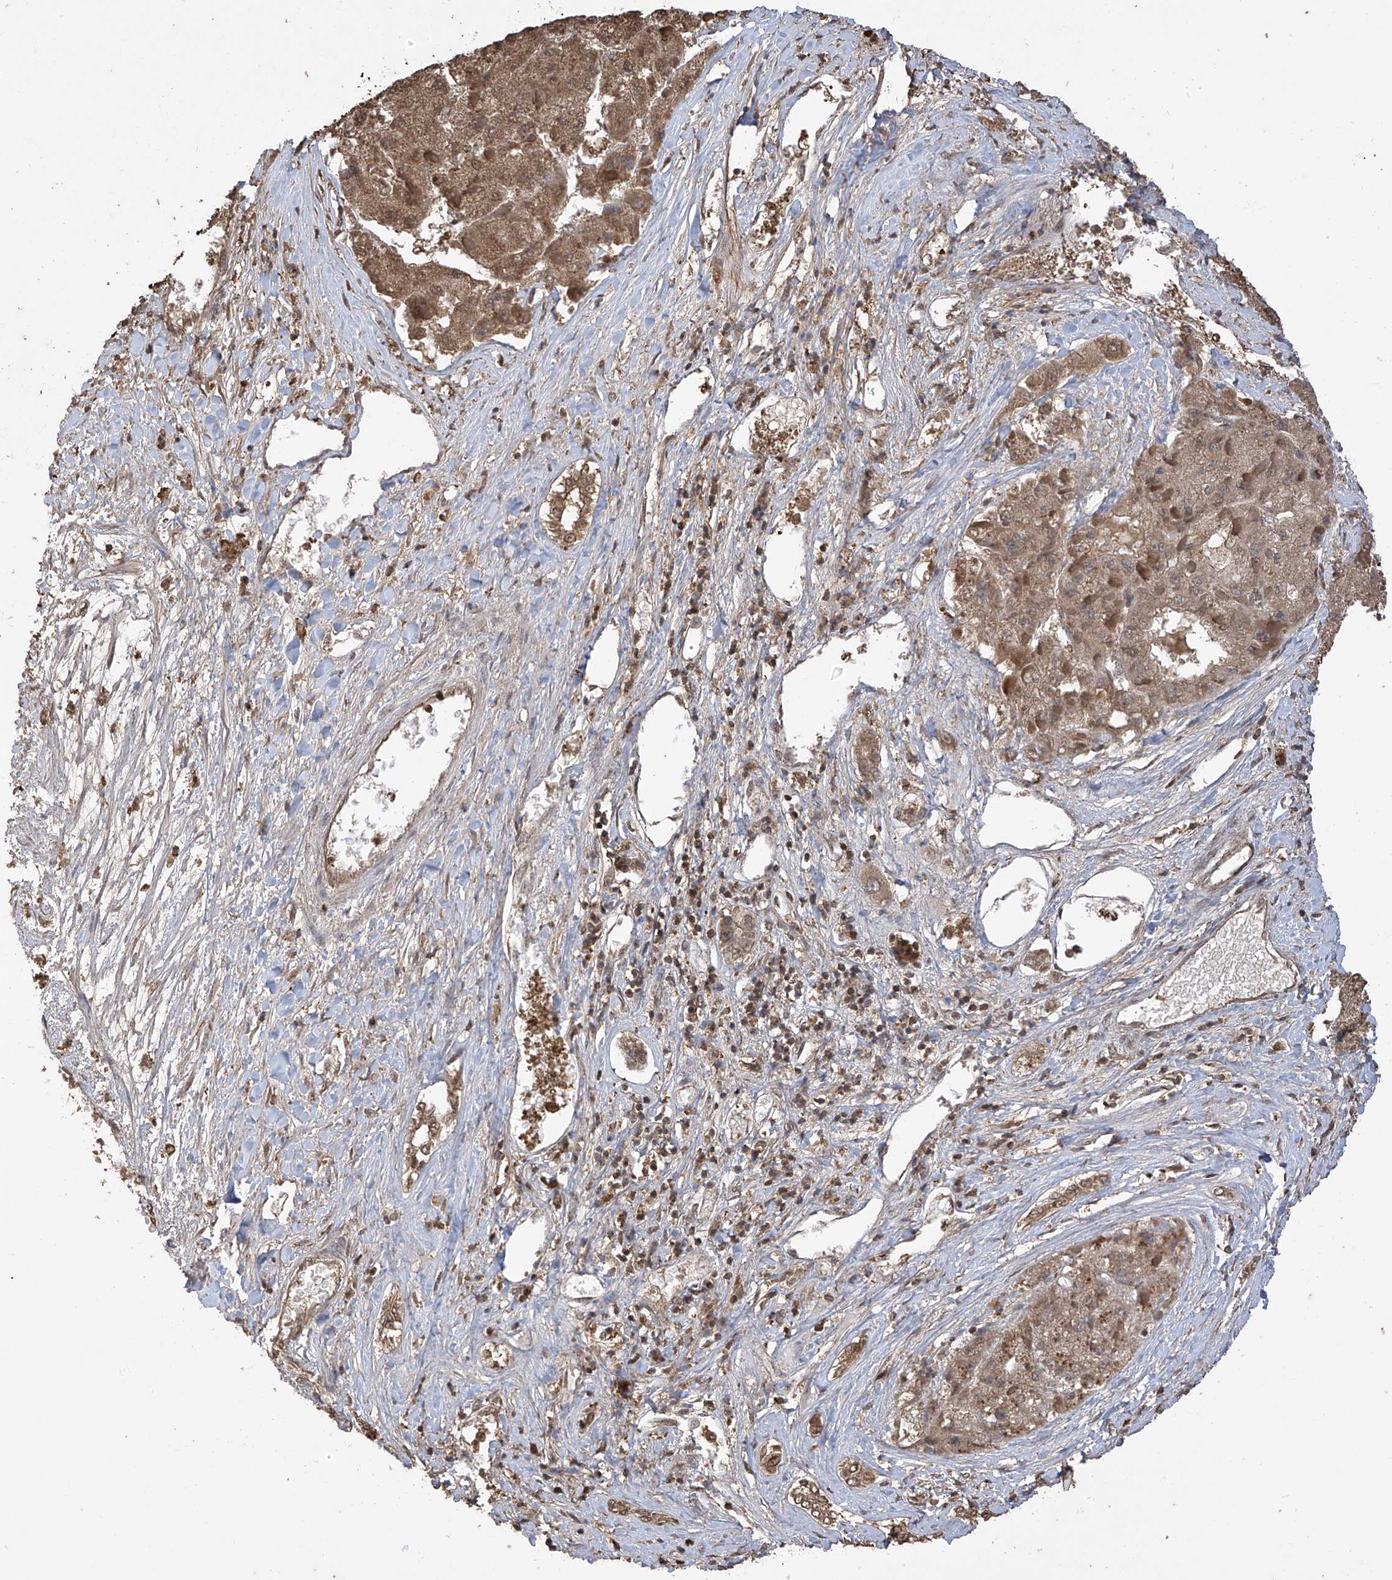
{"staining": {"intensity": "moderate", "quantity": ">75%", "location": "cytoplasmic/membranous,nuclear"}, "tissue": "liver cancer", "cell_type": "Tumor cells", "image_type": "cancer", "snomed": [{"axis": "morphology", "description": "Carcinoma, Hepatocellular, NOS"}, {"axis": "topography", "description": "Liver"}], "caption": "Tumor cells display medium levels of moderate cytoplasmic/membranous and nuclear expression in approximately >75% of cells in liver cancer. The staining is performed using DAB brown chromogen to label protein expression. The nuclei are counter-stained blue using hematoxylin.", "gene": "PNPT1", "patient": {"sex": "female", "age": 73}}